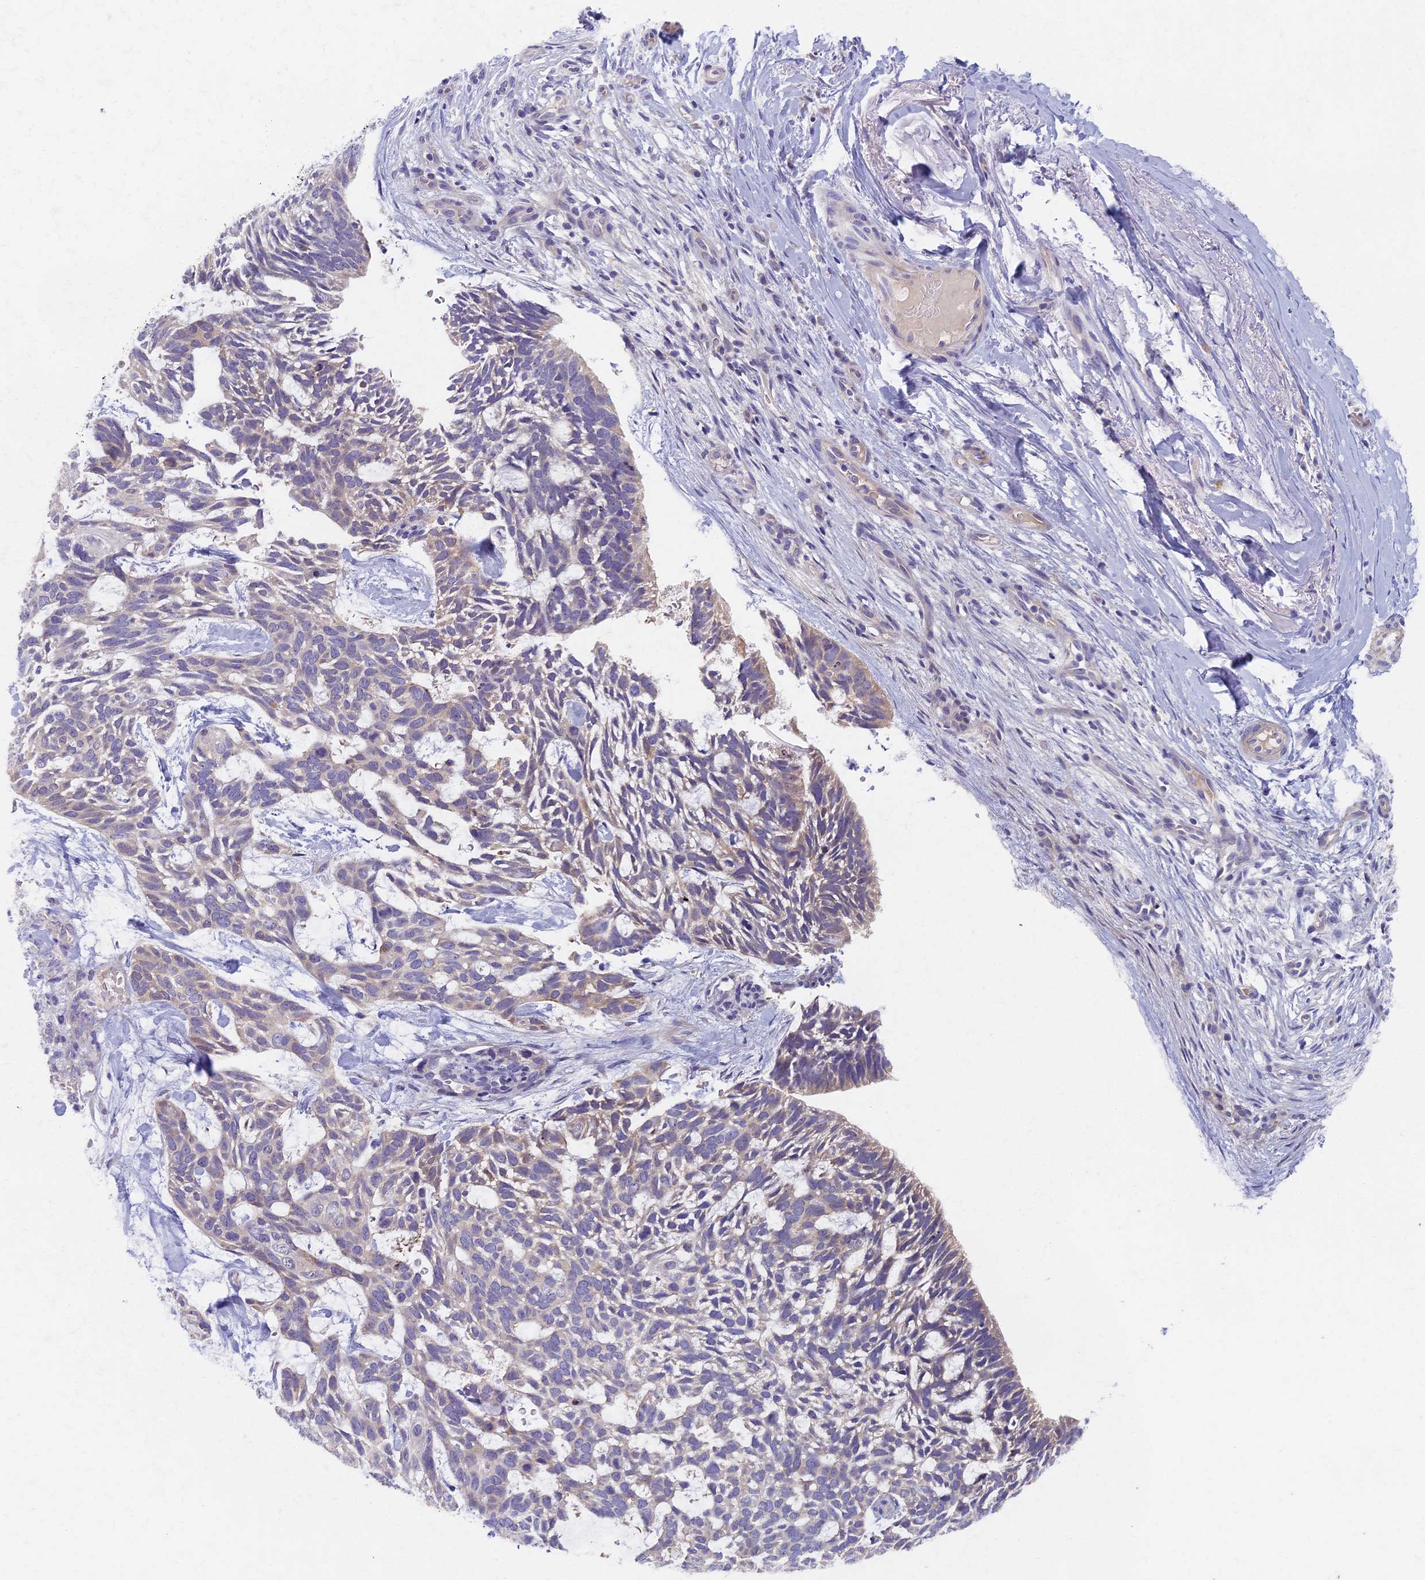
{"staining": {"intensity": "weak", "quantity": "<25%", "location": "cytoplasmic/membranous"}, "tissue": "skin cancer", "cell_type": "Tumor cells", "image_type": "cancer", "snomed": [{"axis": "morphology", "description": "Basal cell carcinoma"}, {"axis": "topography", "description": "Skin"}], "caption": "The micrograph exhibits no staining of tumor cells in basal cell carcinoma (skin).", "gene": "AP4E1", "patient": {"sex": "male", "age": 88}}